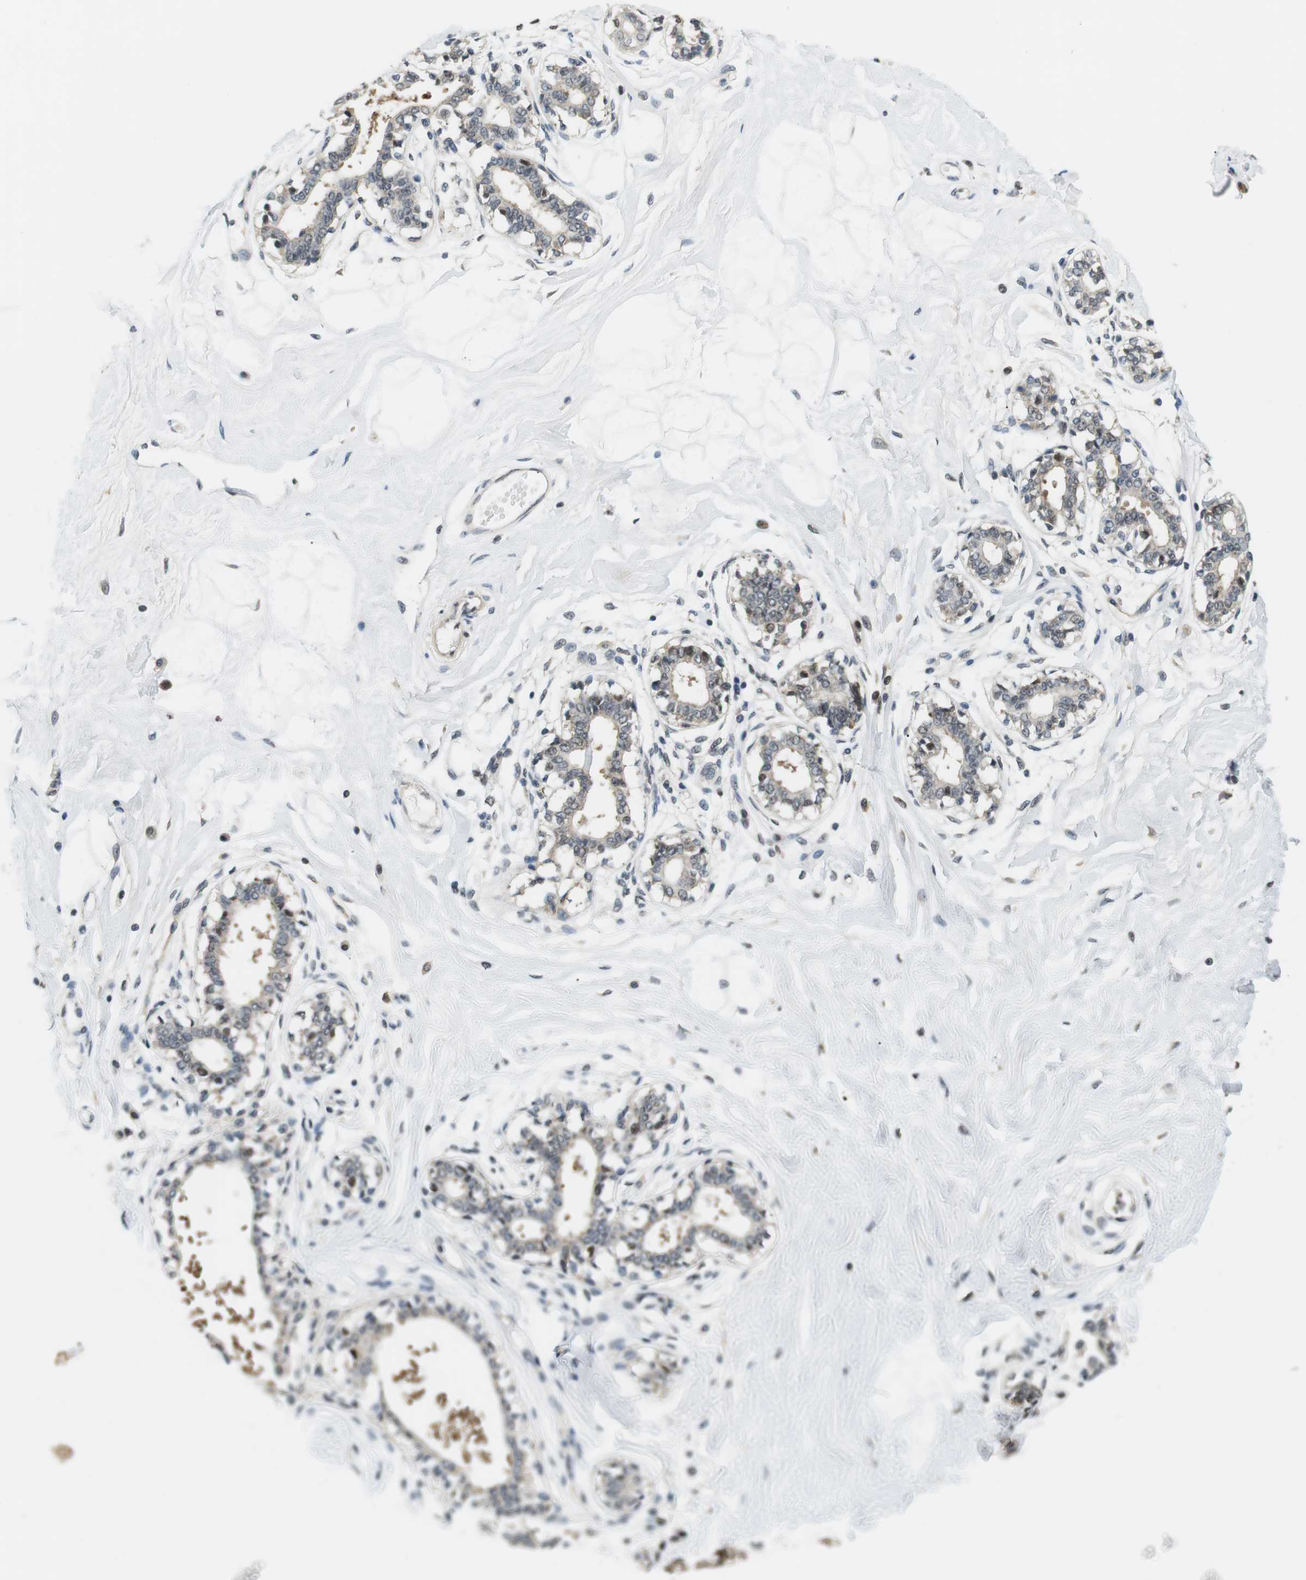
{"staining": {"intensity": "moderate", "quantity": ">75%", "location": "nuclear"}, "tissue": "breast", "cell_type": "Adipocytes", "image_type": "normal", "snomed": [{"axis": "morphology", "description": "Normal tissue, NOS"}, {"axis": "topography", "description": "Breast"}], "caption": "This is an image of immunohistochemistry (IHC) staining of normal breast, which shows moderate positivity in the nuclear of adipocytes.", "gene": "CSNK2B", "patient": {"sex": "female", "age": 45}}